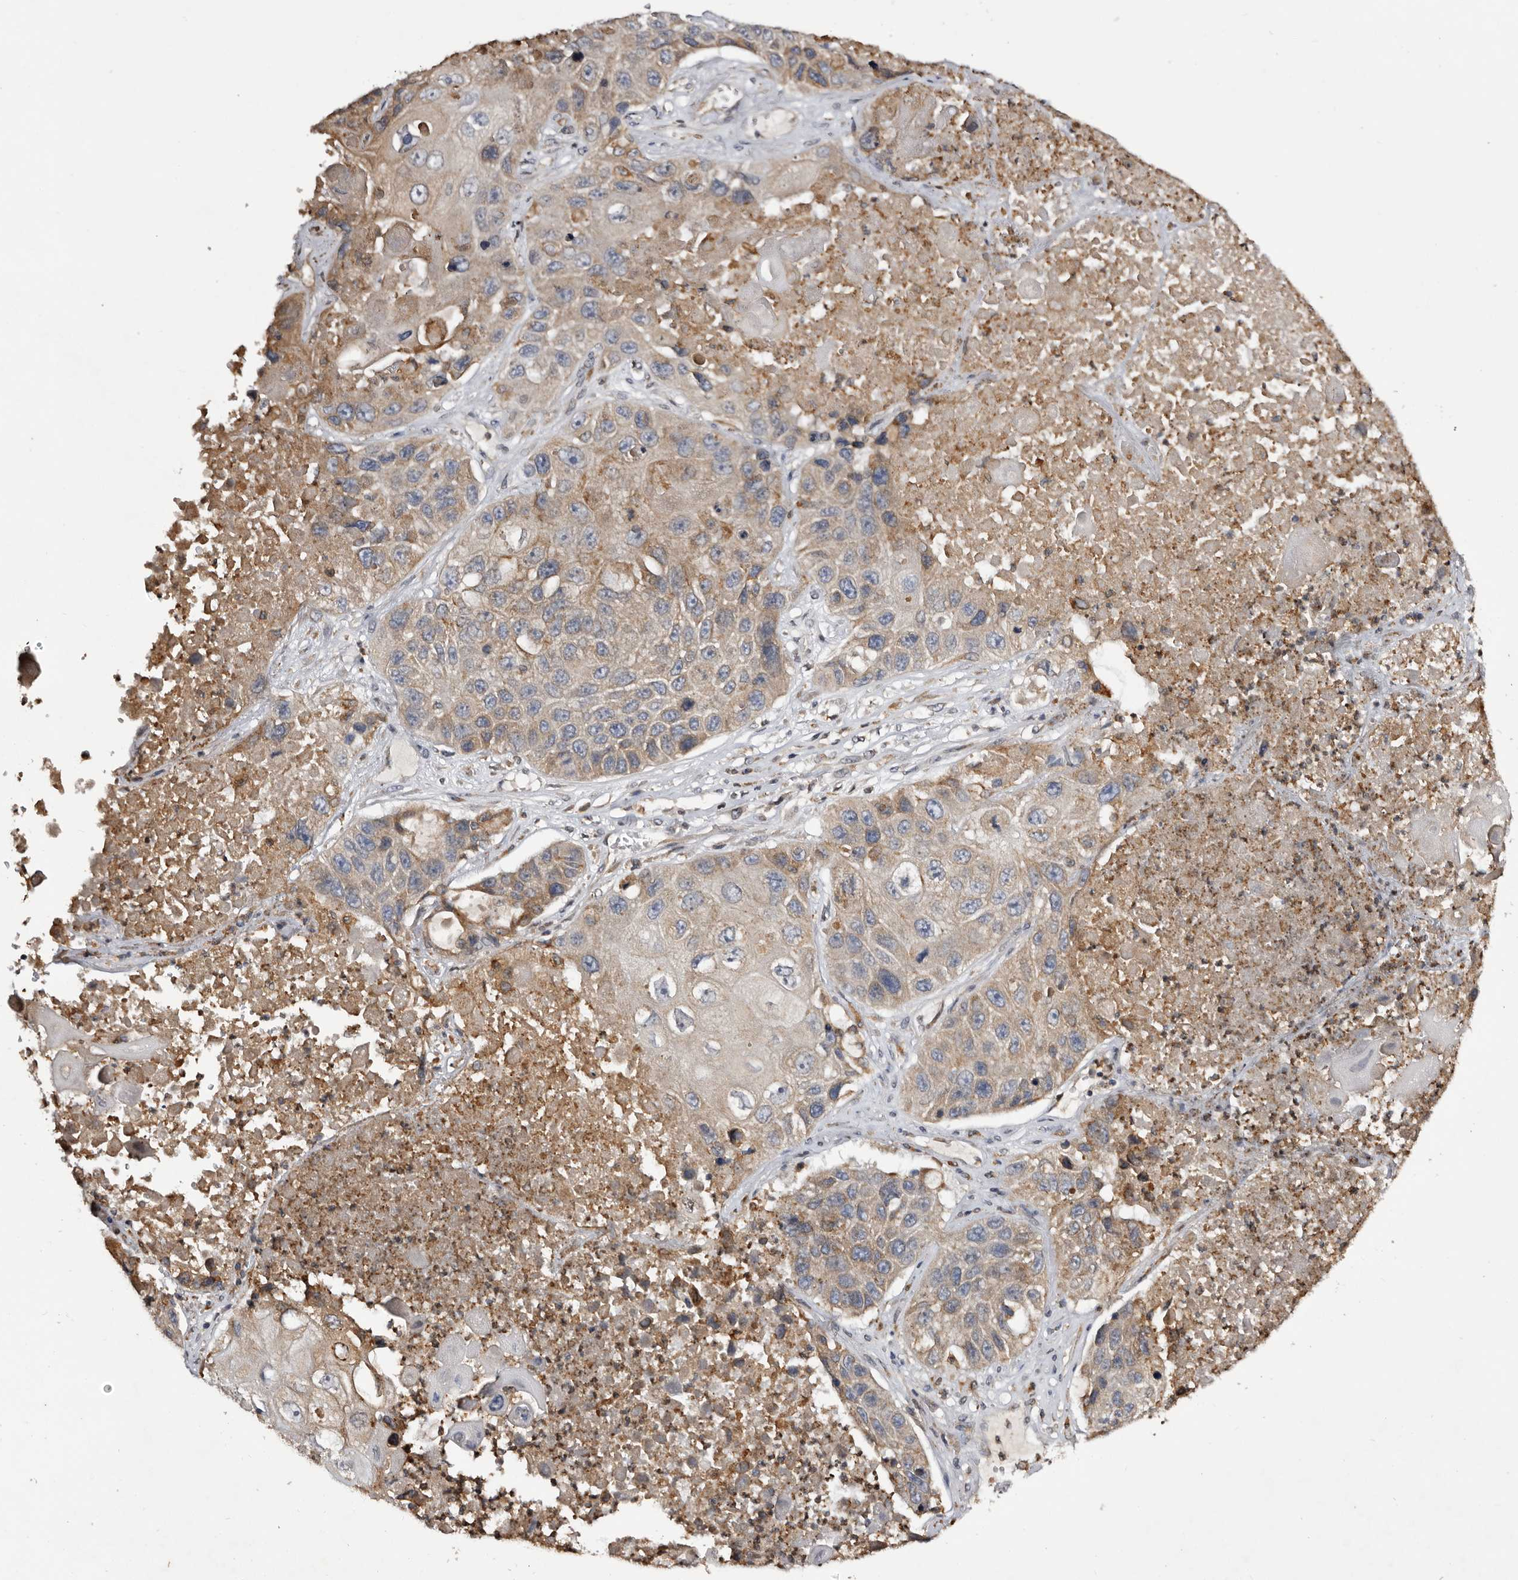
{"staining": {"intensity": "moderate", "quantity": "25%-75%", "location": "cytoplasmic/membranous"}, "tissue": "lung cancer", "cell_type": "Tumor cells", "image_type": "cancer", "snomed": [{"axis": "morphology", "description": "Squamous cell carcinoma, NOS"}, {"axis": "topography", "description": "Lung"}], "caption": "Lung cancer stained with IHC displays moderate cytoplasmic/membranous expression in about 25%-75% of tumor cells.", "gene": "INKA2", "patient": {"sex": "male", "age": 61}}